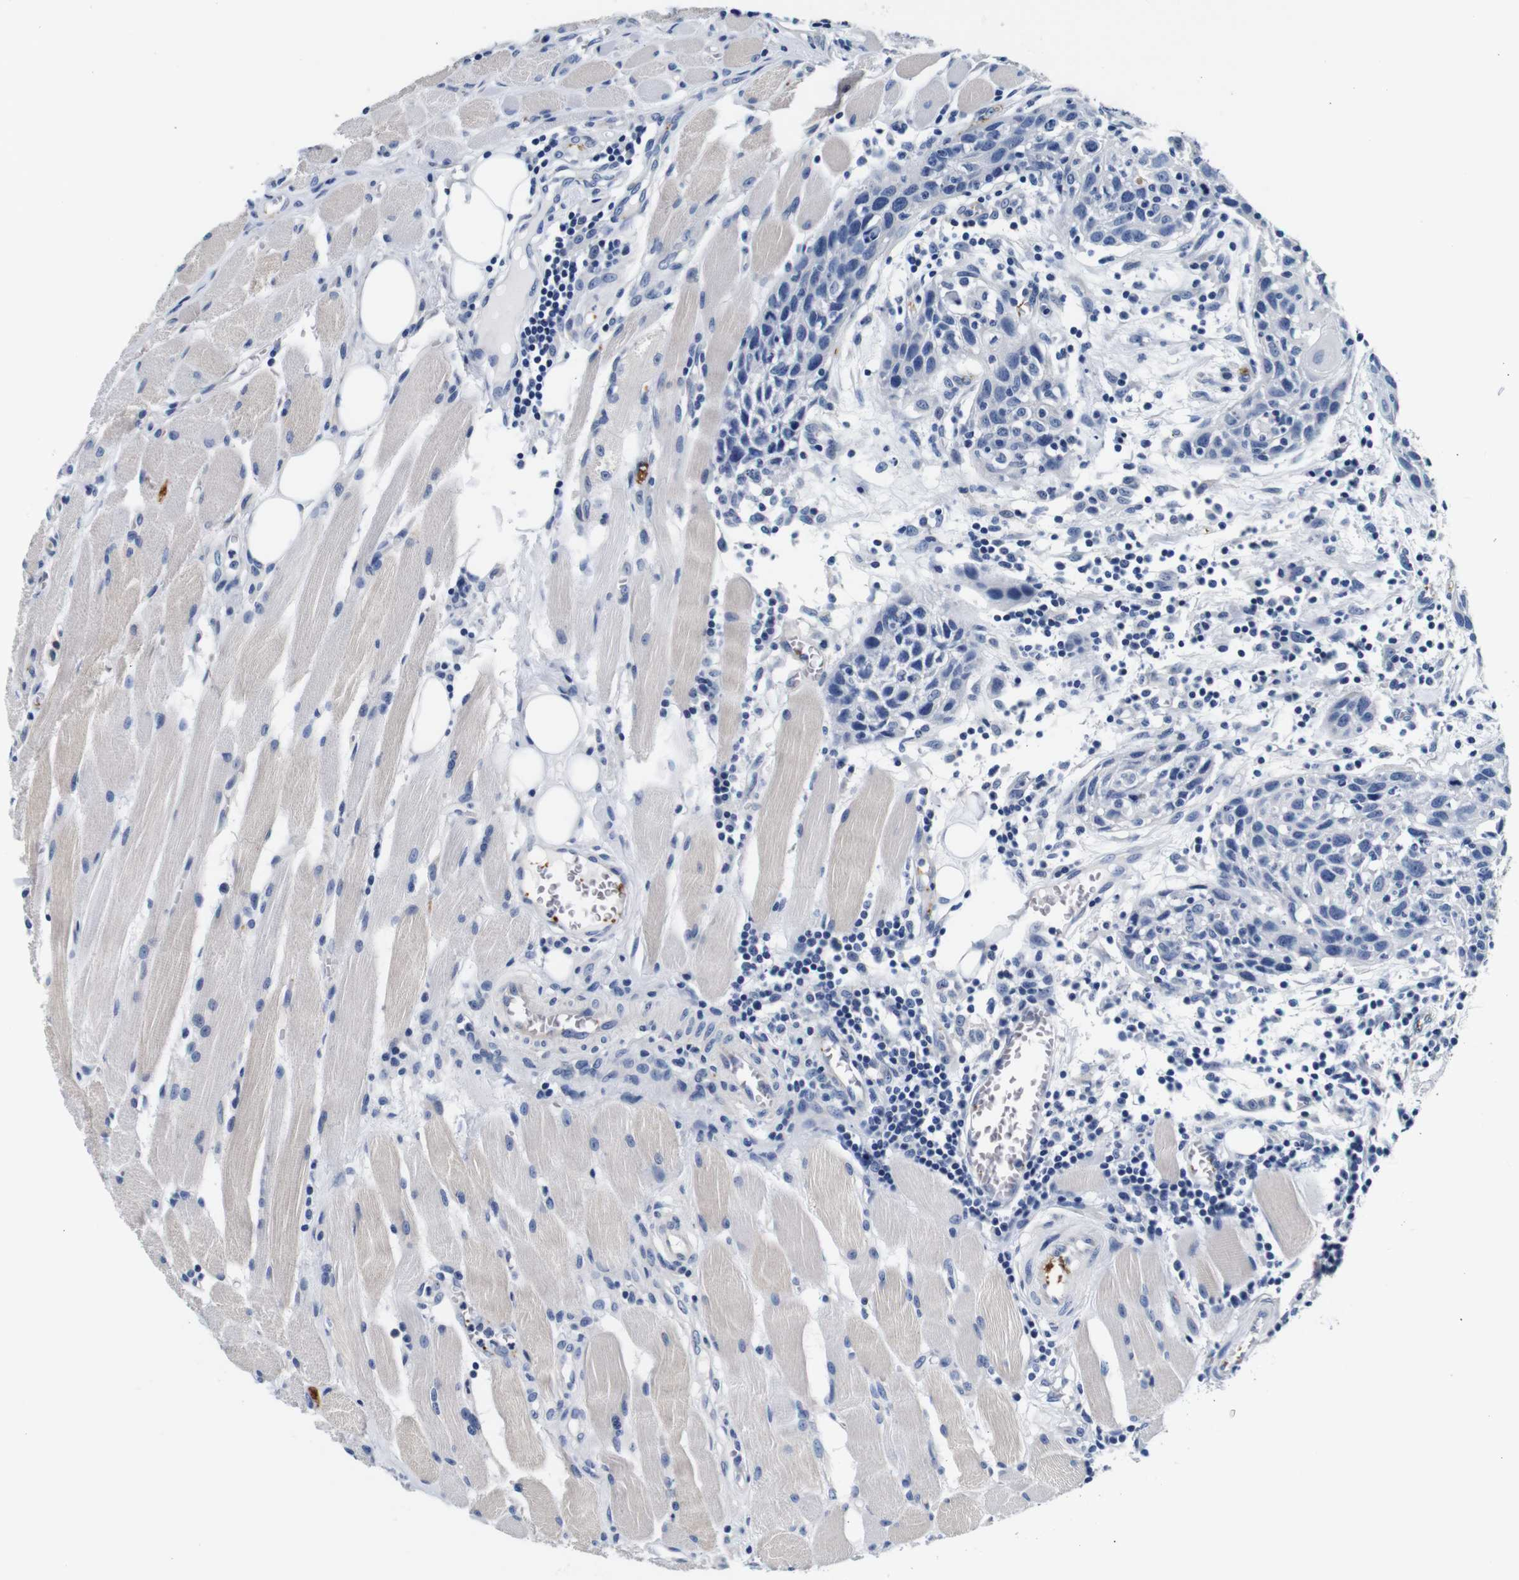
{"staining": {"intensity": "negative", "quantity": "none", "location": "none"}, "tissue": "head and neck cancer", "cell_type": "Tumor cells", "image_type": "cancer", "snomed": [{"axis": "morphology", "description": "Squamous cell carcinoma, NOS"}, {"axis": "topography", "description": "Oral tissue"}, {"axis": "topography", "description": "Head-Neck"}], "caption": "Micrograph shows no protein positivity in tumor cells of head and neck cancer (squamous cell carcinoma) tissue.", "gene": "GP1BA", "patient": {"sex": "female", "age": 50}}